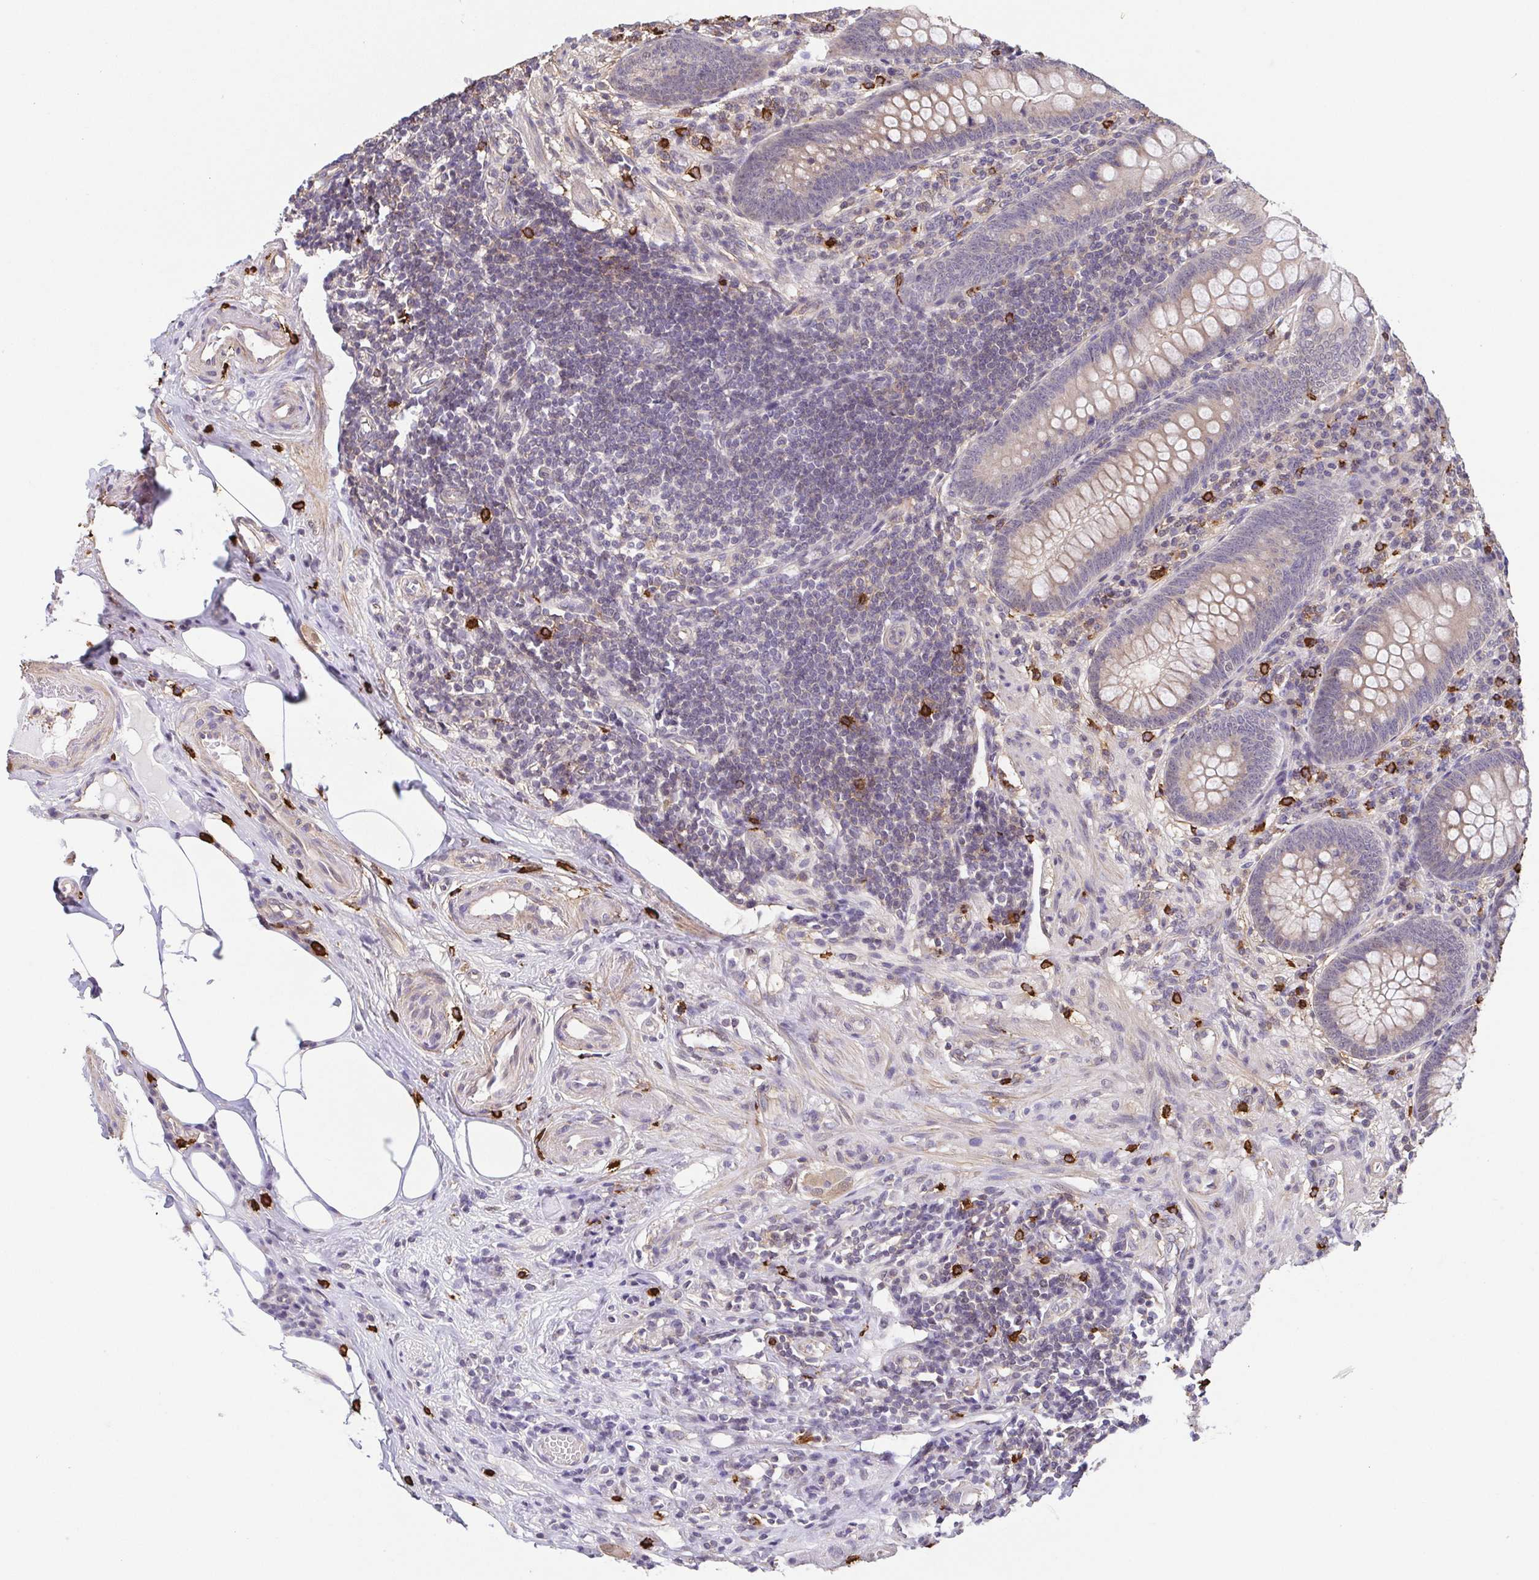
{"staining": {"intensity": "weak", "quantity": ">75%", "location": "cytoplasmic/membranous"}, "tissue": "appendix", "cell_type": "Glandular cells", "image_type": "normal", "snomed": [{"axis": "morphology", "description": "Normal tissue, NOS"}, {"axis": "topography", "description": "Appendix"}], "caption": "Weak cytoplasmic/membranous expression is appreciated in about >75% of glandular cells in unremarkable appendix. The staining was performed using DAB (3,3'-diaminobenzidine), with brown indicating positive protein expression. Nuclei are stained blue with hematoxylin.", "gene": "PREPL", "patient": {"sex": "female", "age": 57}}